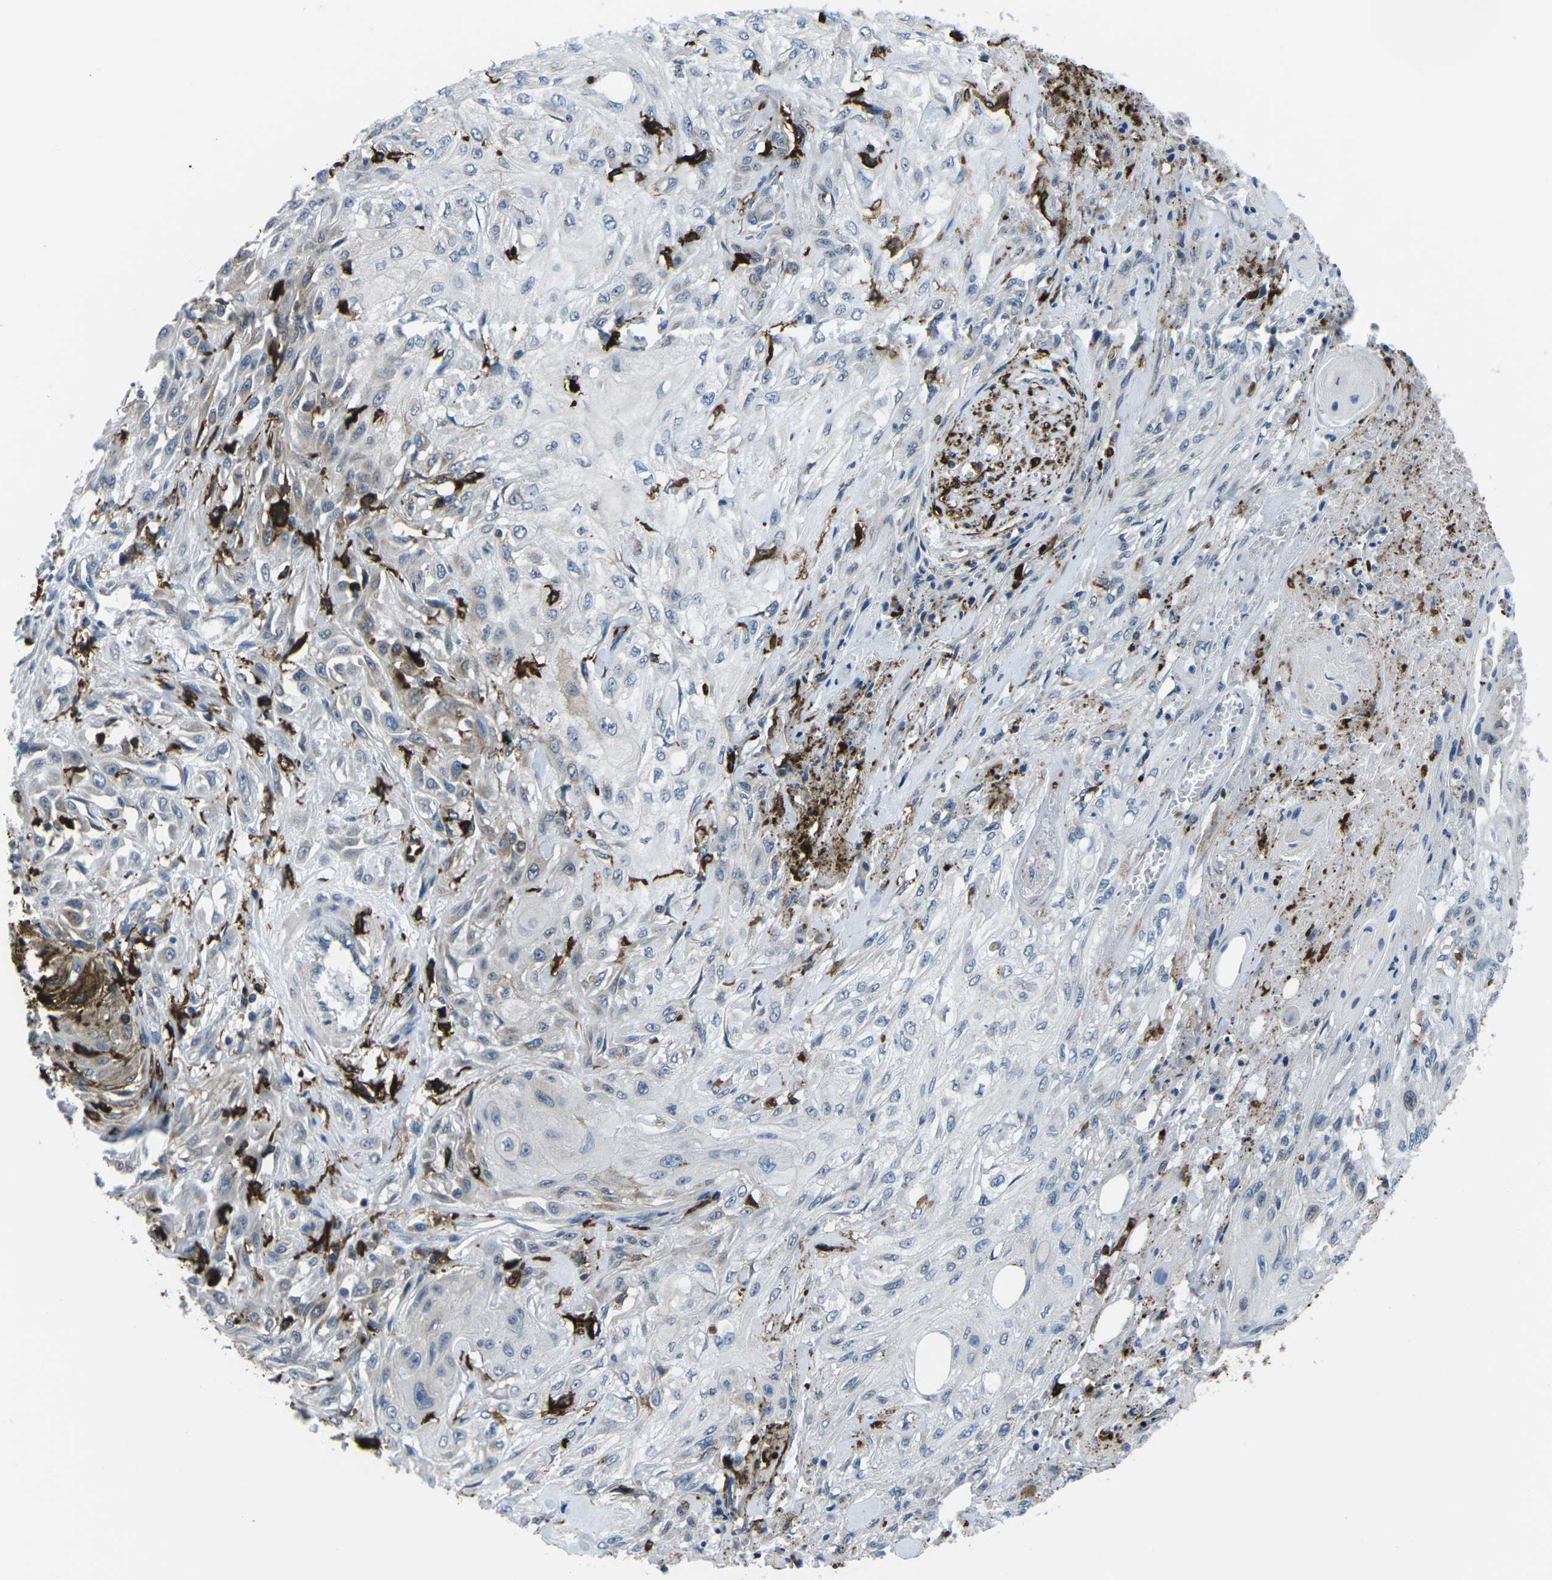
{"staining": {"intensity": "negative", "quantity": "none", "location": "none"}, "tissue": "skin cancer", "cell_type": "Tumor cells", "image_type": "cancer", "snomed": [{"axis": "morphology", "description": "Squamous cell carcinoma, NOS"}, {"axis": "morphology", "description": "Squamous cell carcinoma, metastatic, NOS"}, {"axis": "topography", "description": "Skin"}, {"axis": "topography", "description": "Lymph node"}], "caption": "DAB (3,3'-diaminobenzidine) immunohistochemical staining of skin cancer (metastatic squamous cell carcinoma) reveals no significant expression in tumor cells. (DAB immunohistochemistry with hematoxylin counter stain).", "gene": "PTPN1", "patient": {"sex": "male", "age": 75}}